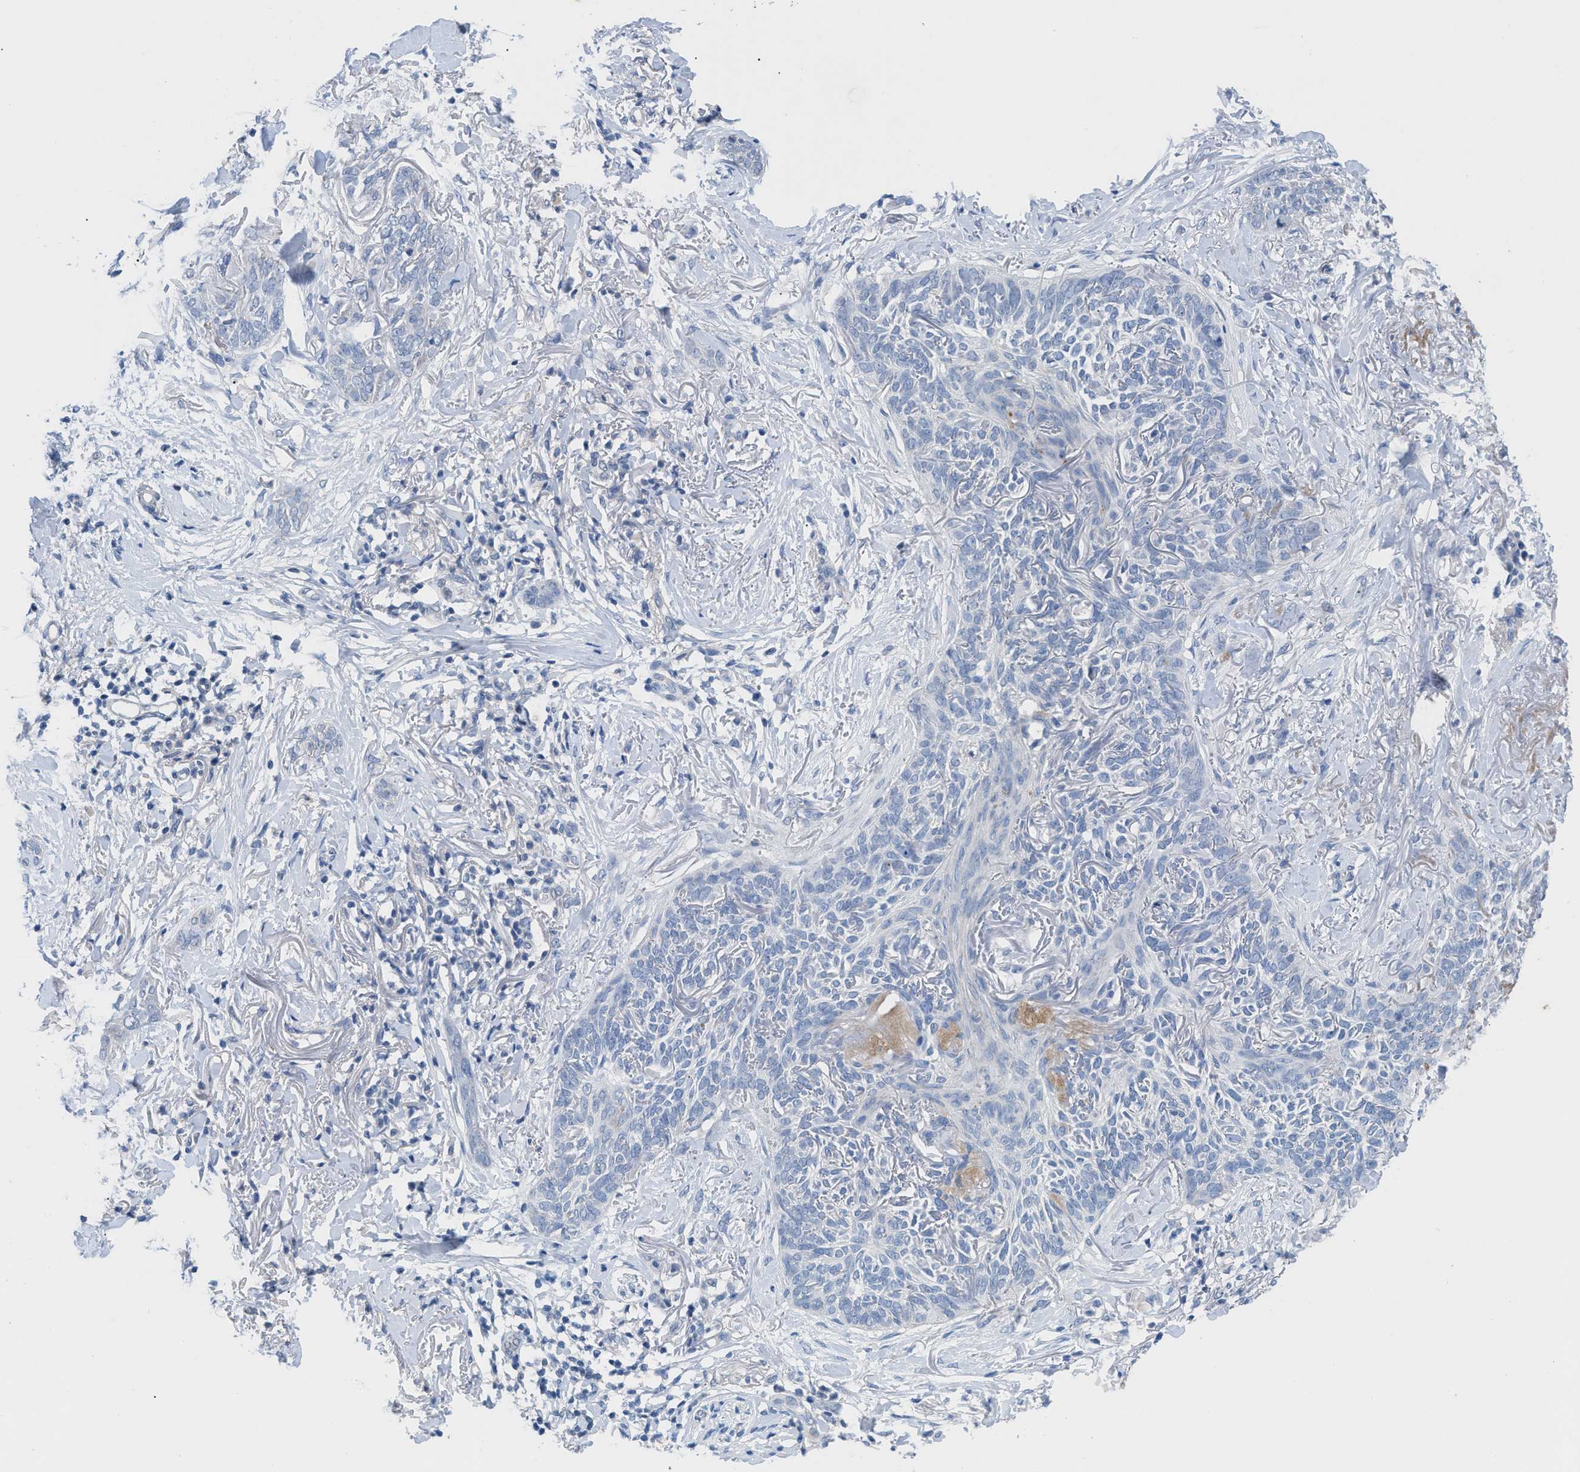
{"staining": {"intensity": "negative", "quantity": "none", "location": "none"}, "tissue": "skin cancer", "cell_type": "Tumor cells", "image_type": "cancer", "snomed": [{"axis": "morphology", "description": "Basal cell carcinoma"}, {"axis": "topography", "description": "Skin"}], "caption": "This is an IHC photomicrograph of skin cancer. There is no positivity in tumor cells.", "gene": "HPX", "patient": {"sex": "female", "age": 84}}